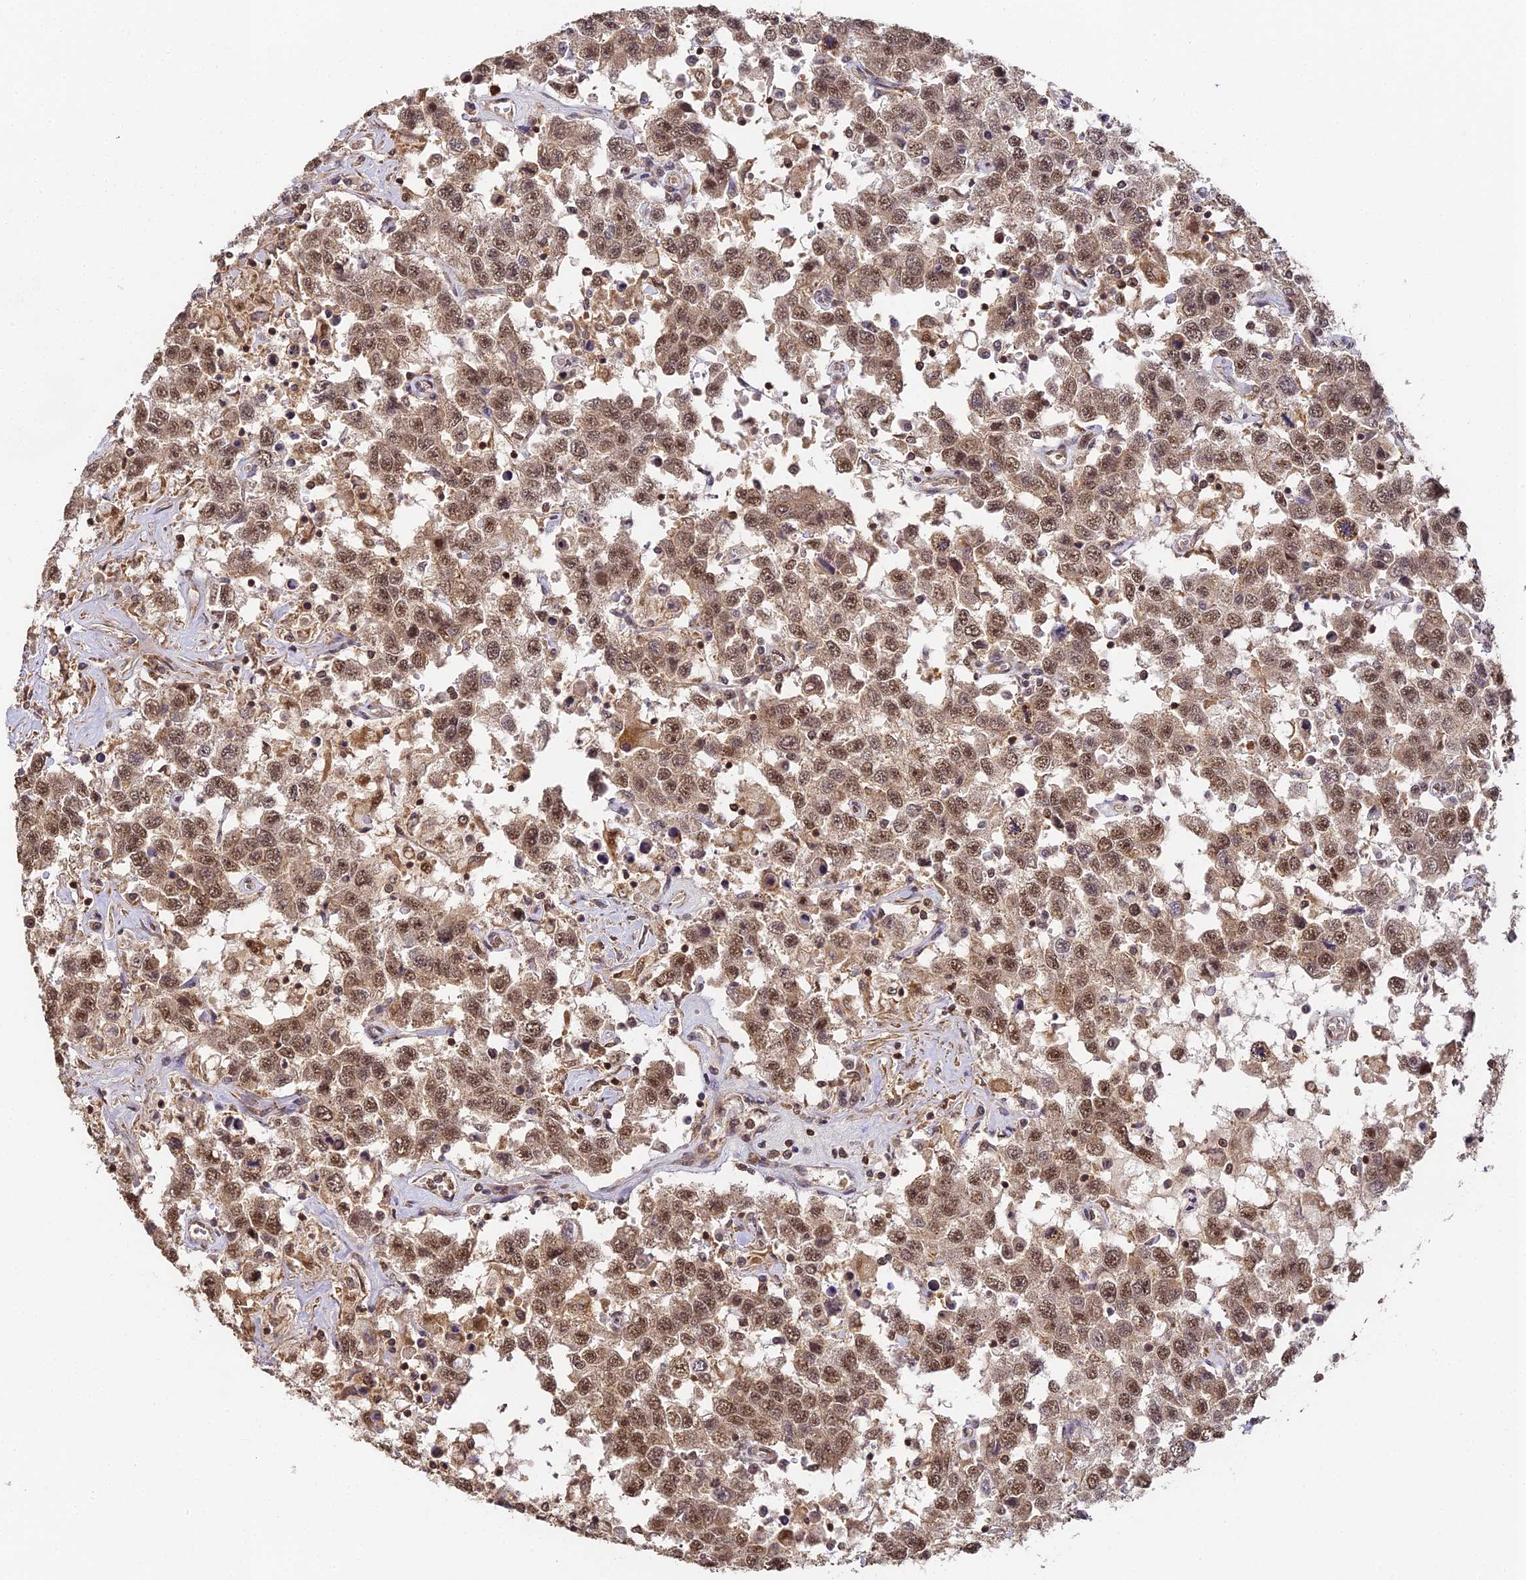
{"staining": {"intensity": "moderate", "quantity": ">75%", "location": "cytoplasmic/membranous,nuclear"}, "tissue": "testis cancer", "cell_type": "Tumor cells", "image_type": "cancer", "snomed": [{"axis": "morphology", "description": "Seminoma, NOS"}, {"axis": "topography", "description": "Testis"}], "caption": "Immunohistochemistry (IHC) (DAB (3,3'-diaminobenzidine)) staining of human testis cancer (seminoma) shows moderate cytoplasmic/membranous and nuclear protein expression in about >75% of tumor cells.", "gene": "ZNF443", "patient": {"sex": "male", "age": 41}}